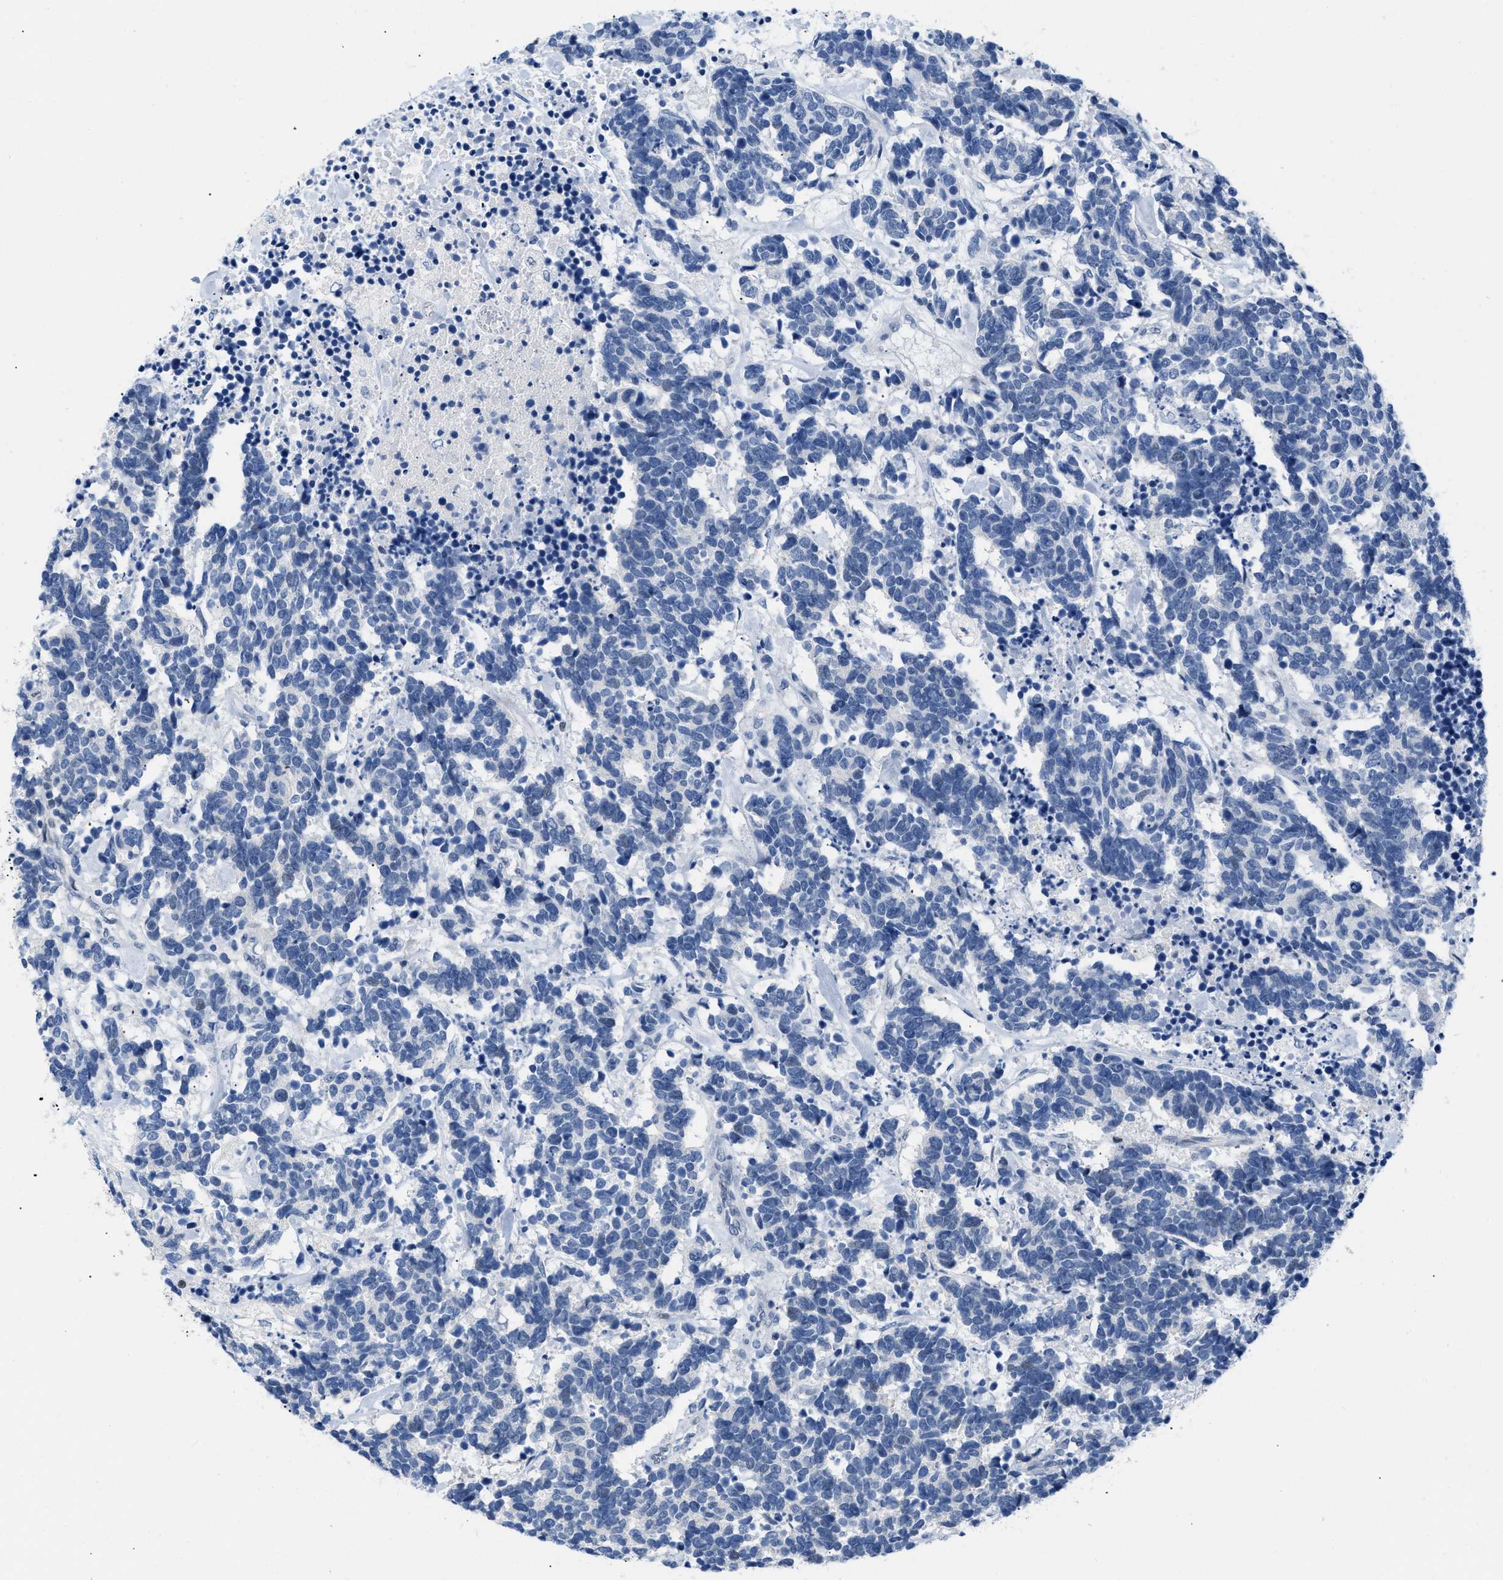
{"staining": {"intensity": "negative", "quantity": "none", "location": "none"}, "tissue": "carcinoid", "cell_type": "Tumor cells", "image_type": "cancer", "snomed": [{"axis": "morphology", "description": "Carcinoma, NOS"}, {"axis": "morphology", "description": "Carcinoid, malignant, NOS"}, {"axis": "topography", "description": "Urinary bladder"}], "caption": "This is a histopathology image of IHC staining of carcinoid (malignant), which shows no expression in tumor cells. Brightfield microscopy of IHC stained with DAB (brown) and hematoxylin (blue), captured at high magnification.", "gene": "BOLL", "patient": {"sex": "male", "age": 57}}